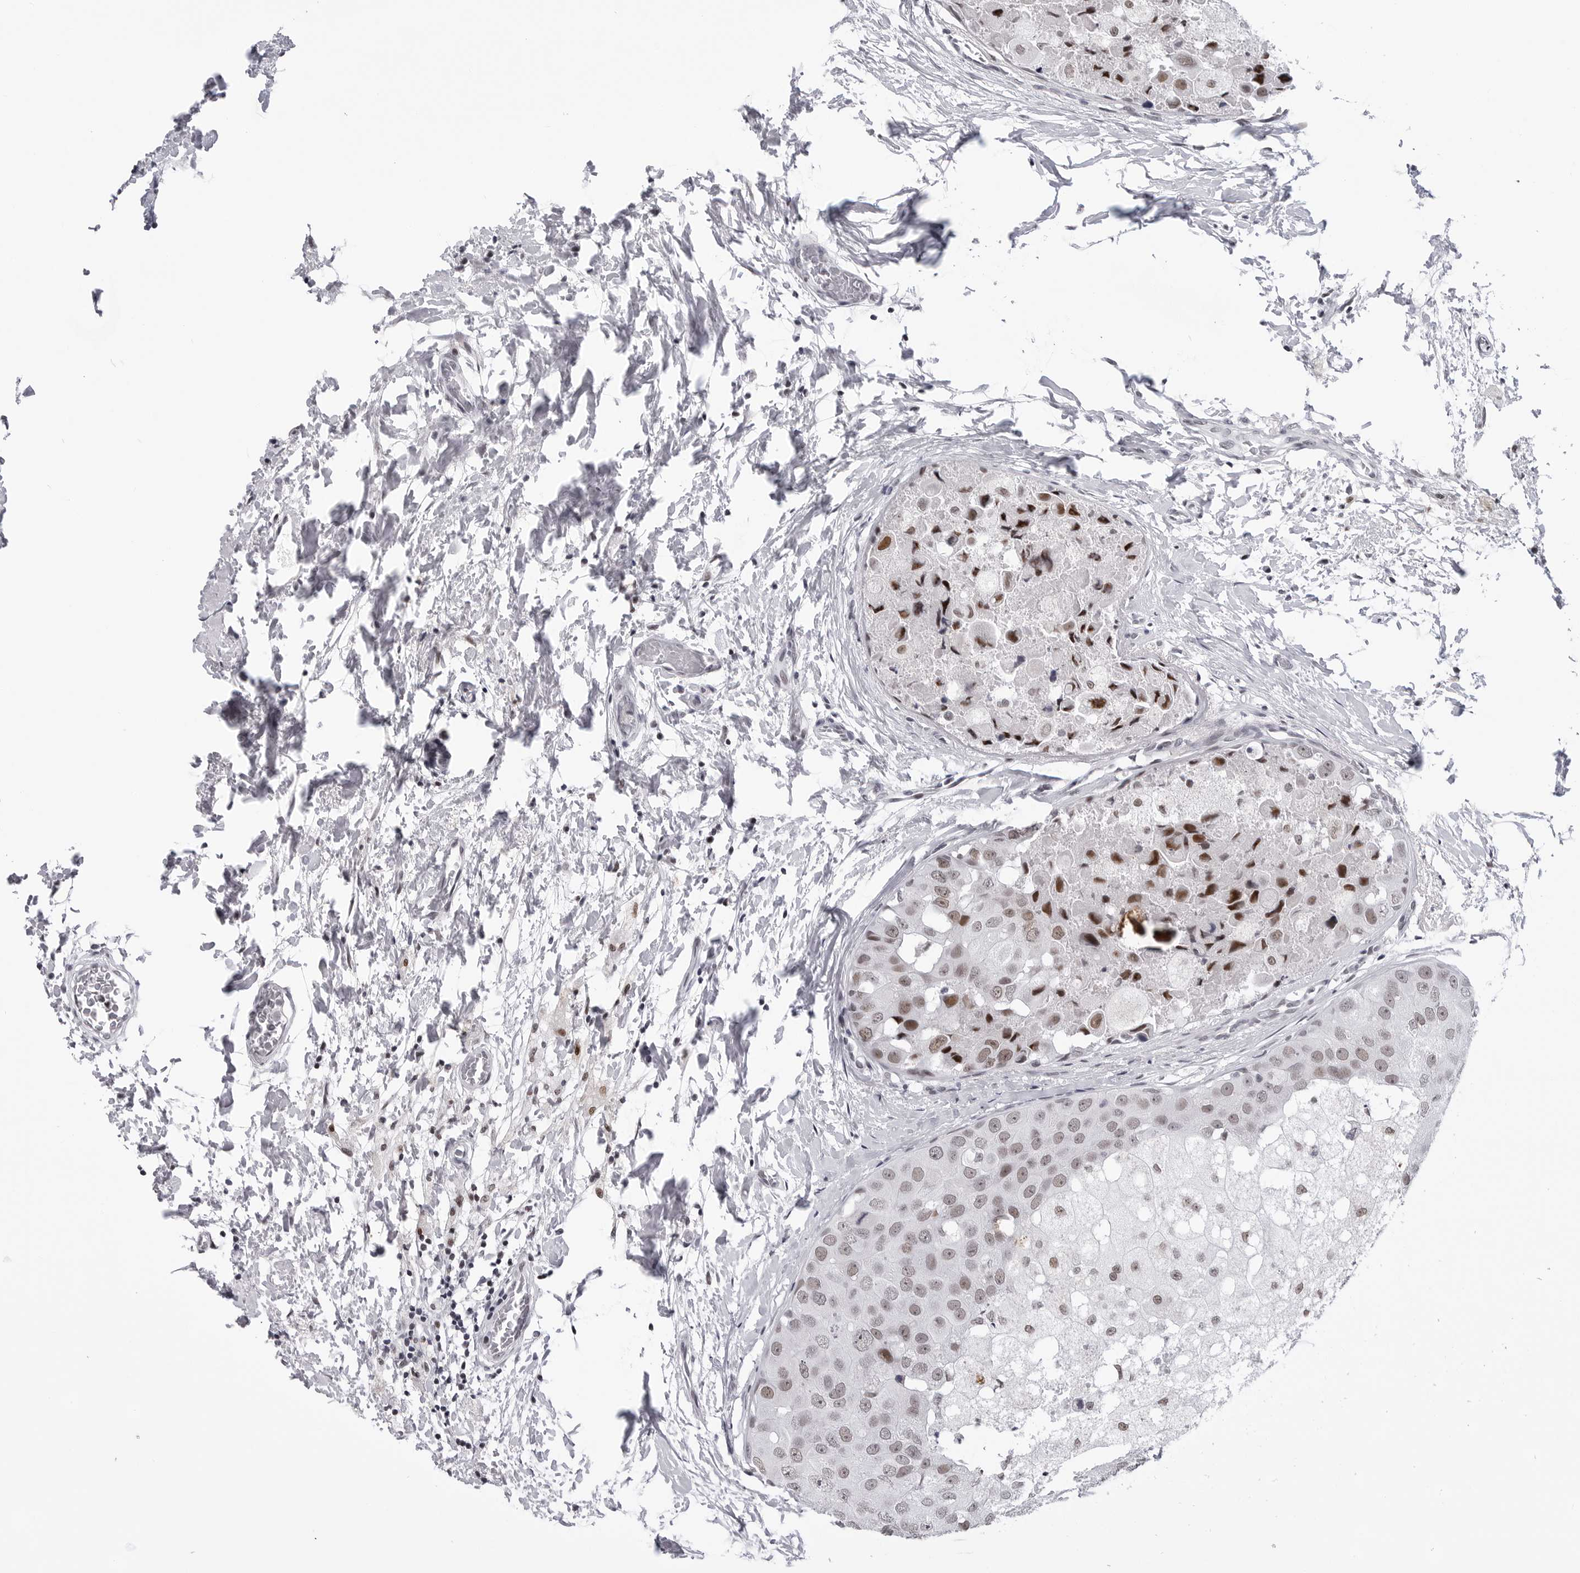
{"staining": {"intensity": "moderate", "quantity": ">75%", "location": "nuclear"}, "tissue": "breast cancer", "cell_type": "Tumor cells", "image_type": "cancer", "snomed": [{"axis": "morphology", "description": "Duct carcinoma"}, {"axis": "topography", "description": "Breast"}], "caption": "Immunohistochemical staining of invasive ductal carcinoma (breast) displays medium levels of moderate nuclear positivity in about >75% of tumor cells.", "gene": "SF3B4", "patient": {"sex": "female", "age": 62}}